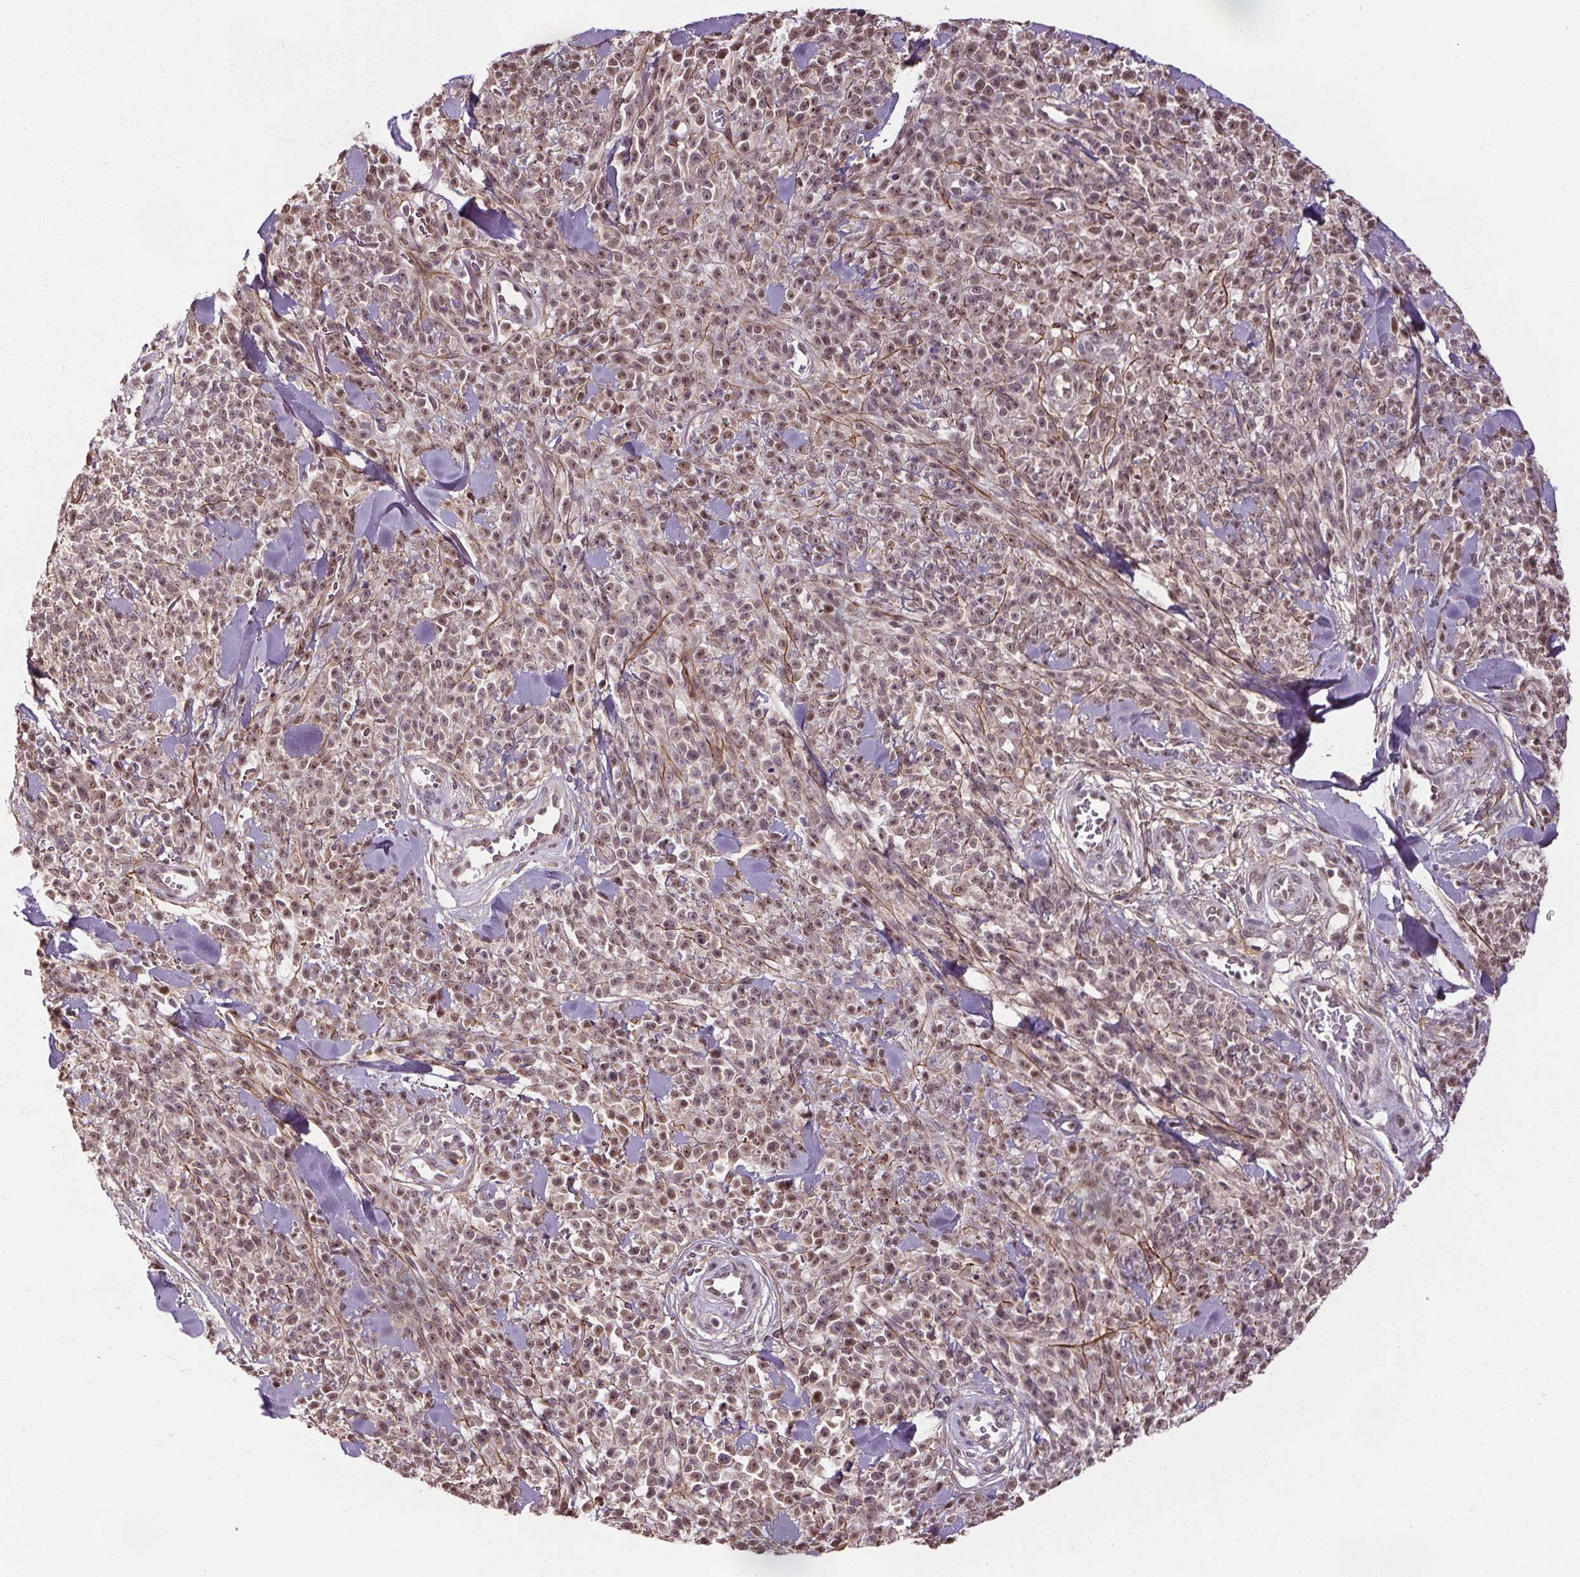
{"staining": {"intensity": "moderate", "quantity": ">75%", "location": "nuclear"}, "tissue": "melanoma", "cell_type": "Tumor cells", "image_type": "cancer", "snomed": [{"axis": "morphology", "description": "Malignant melanoma, NOS"}, {"axis": "topography", "description": "Skin"}, {"axis": "topography", "description": "Skin of trunk"}], "caption": "The micrograph demonstrates staining of malignant melanoma, revealing moderate nuclear protein positivity (brown color) within tumor cells.", "gene": "KIAA0232", "patient": {"sex": "male", "age": 74}}